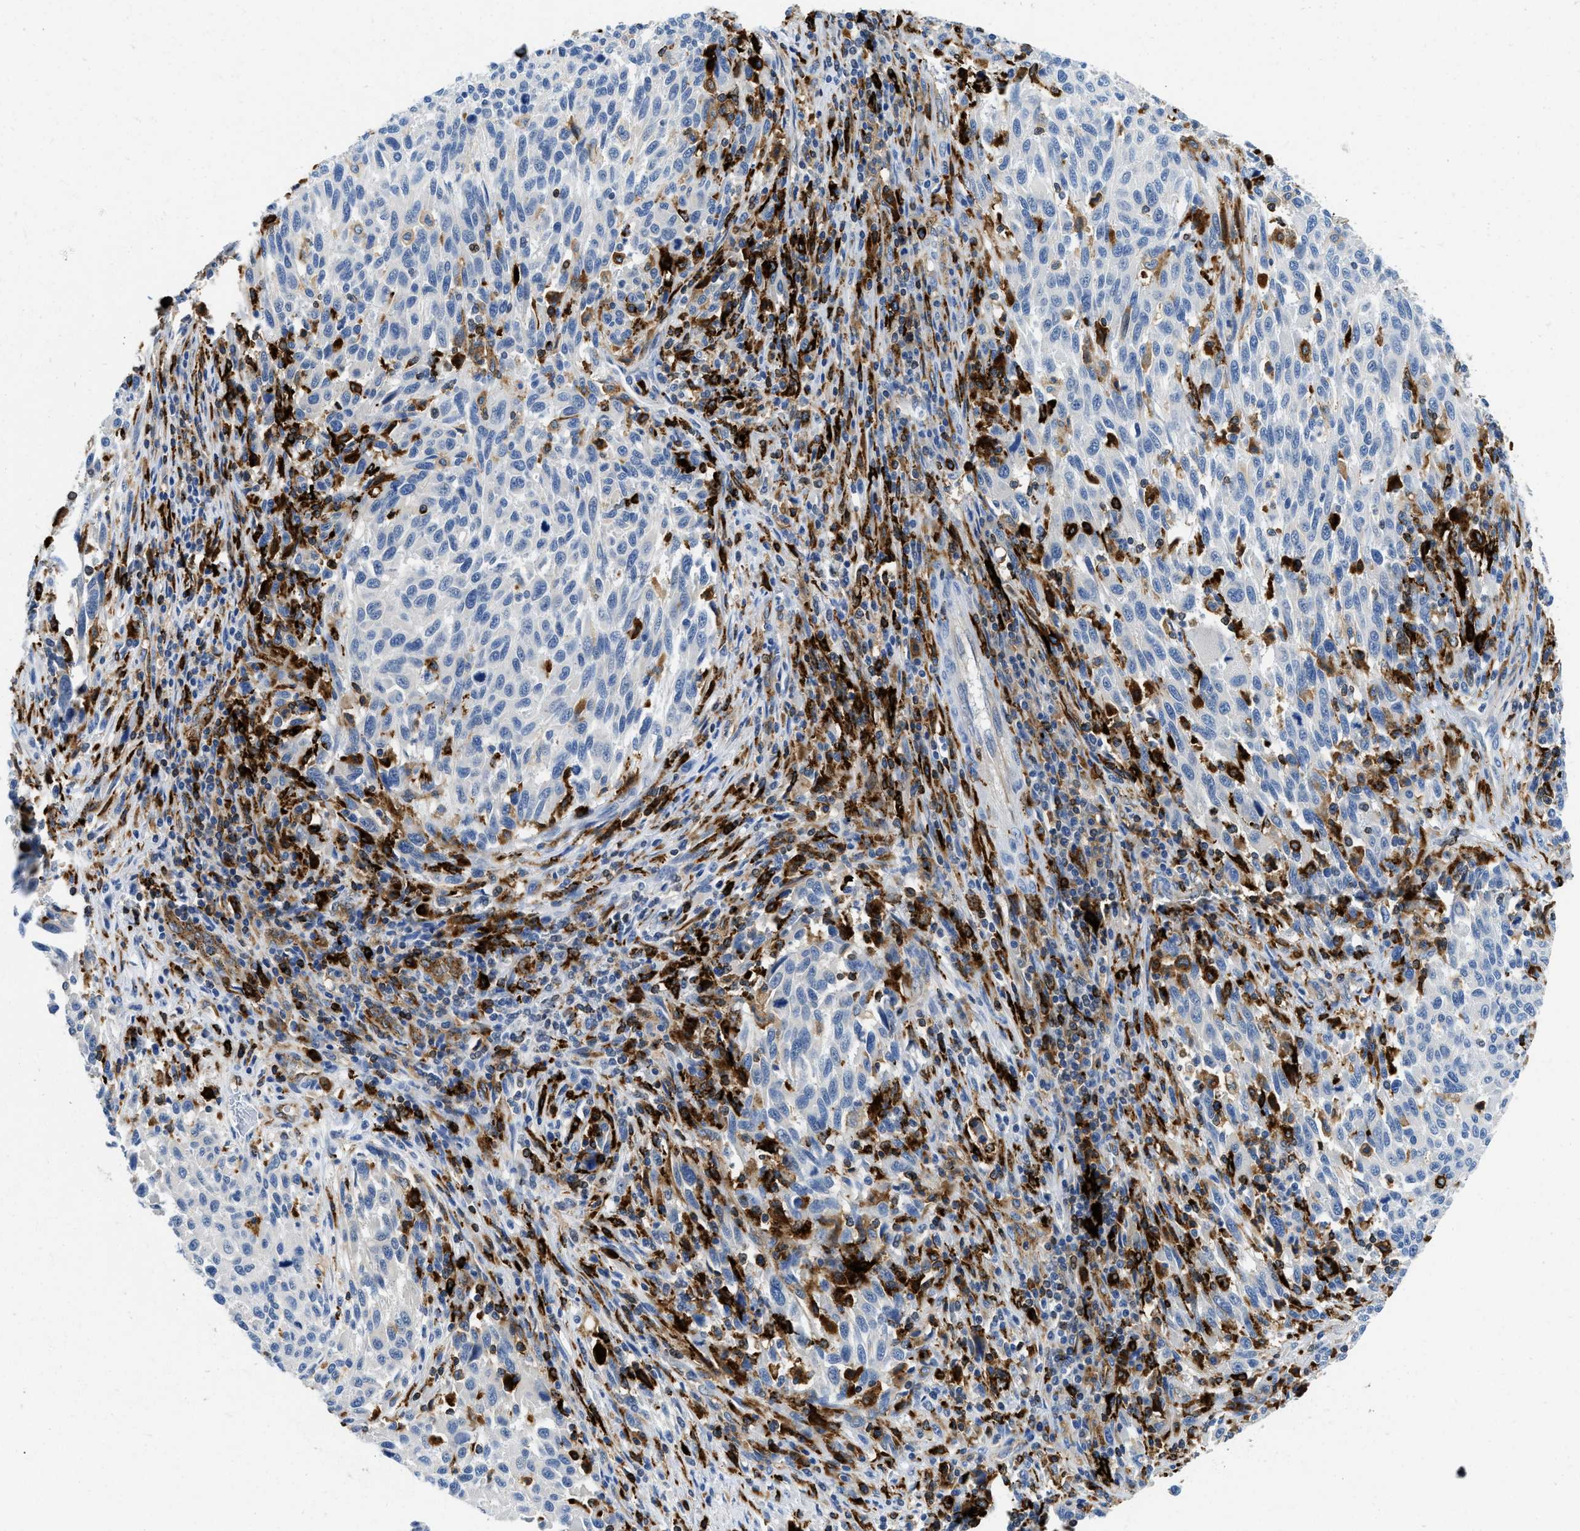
{"staining": {"intensity": "negative", "quantity": "none", "location": "none"}, "tissue": "melanoma", "cell_type": "Tumor cells", "image_type": "cancer", "snomed": [{"axis": "morphology", "description": "Malignant melanoma, Metastatic site"}, {"axis": "topography", "description": "Lymph node"}], "caption": "Malignant melanoma (metastatic site) stained for a protein using IHC demonstrates no expression tumor cells.", "gene": "CD226", "patient": {"sex": "male", "age": 61}}